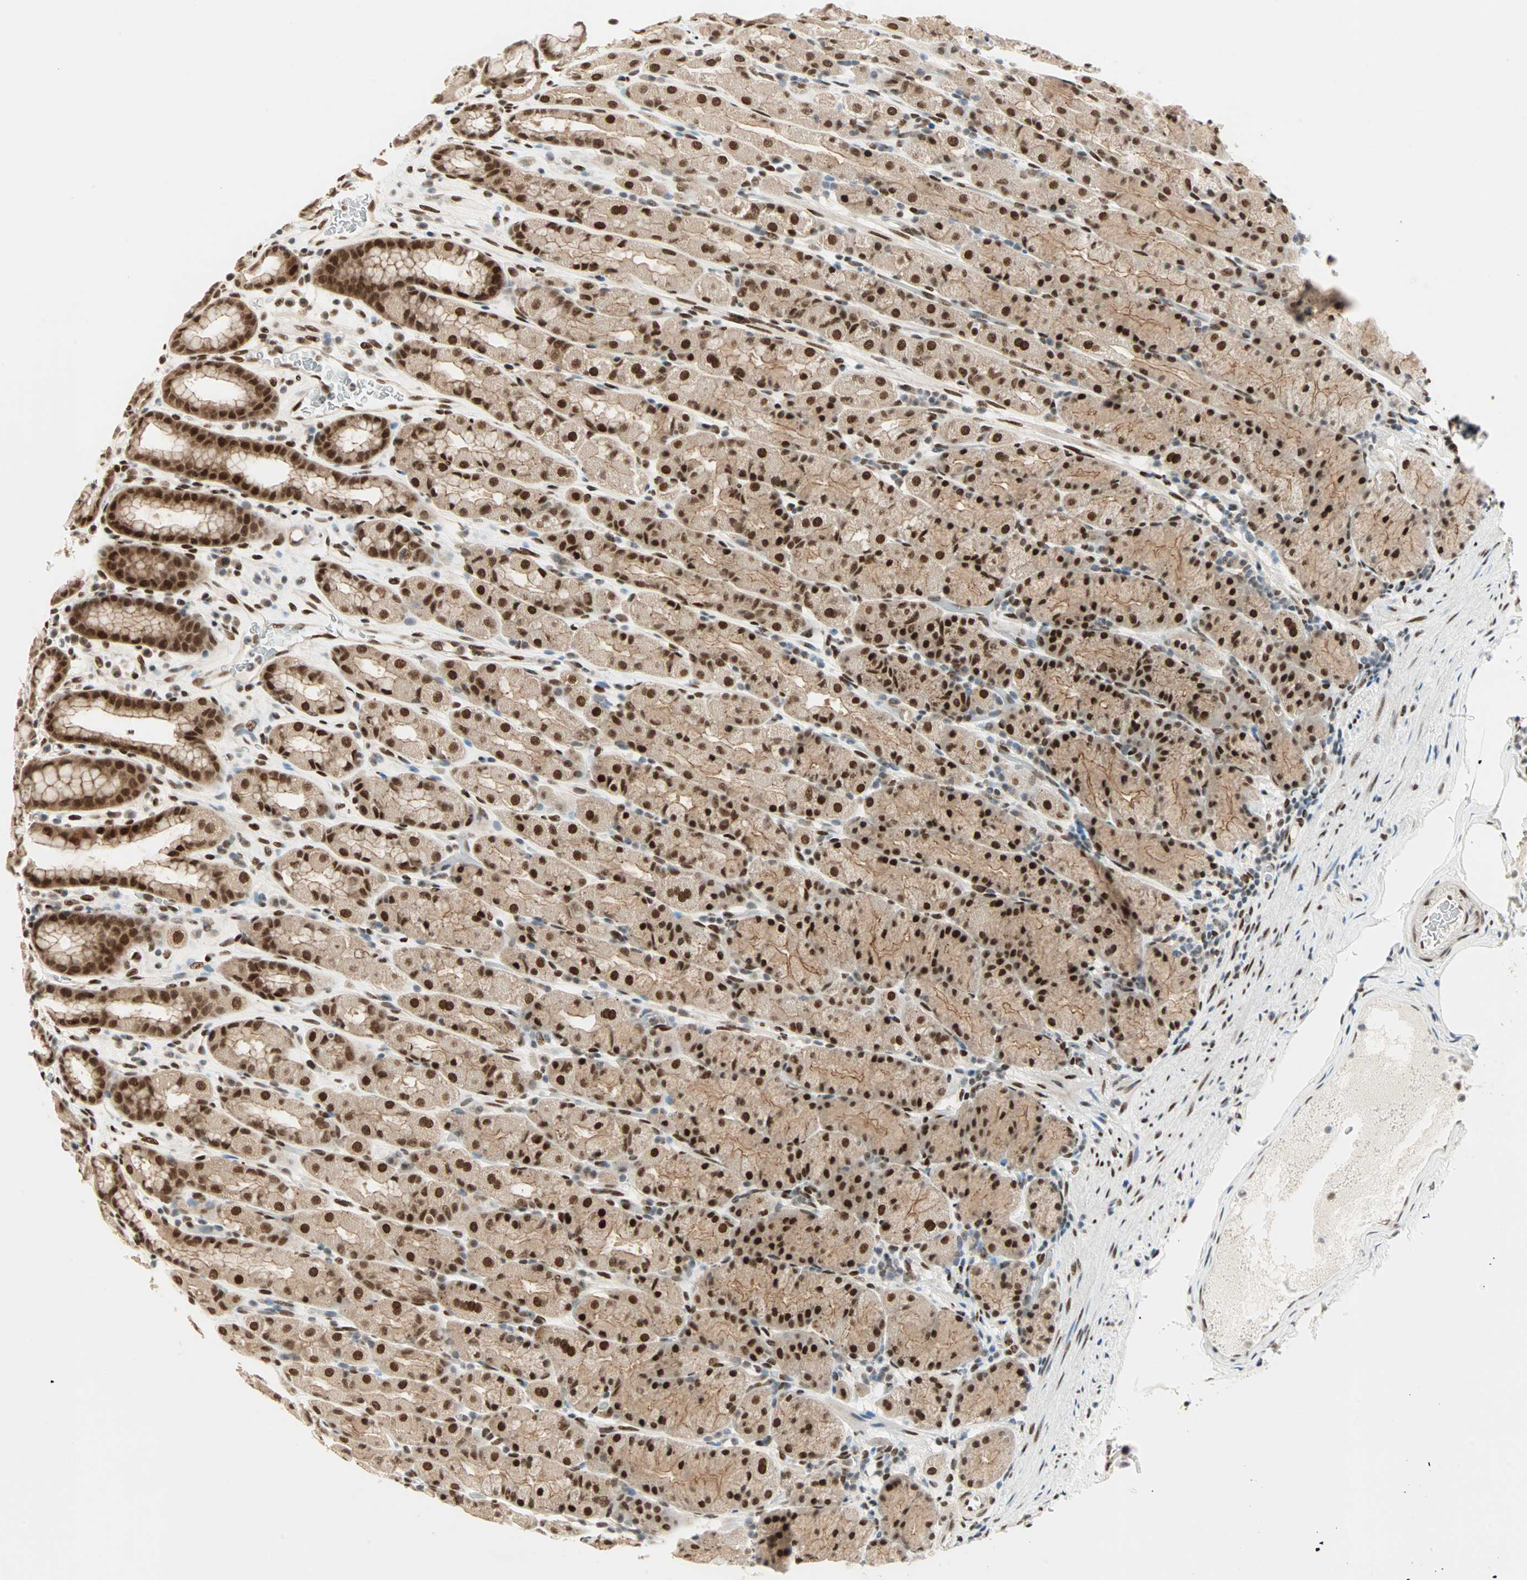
{"staining": {"intensity": "strong", "quantity": ">75%", "location": "cytoplasmic/membranous,nuclear"}, "tissue": "stomach", "cell_type": "Glandular cells", "image_type": "normal", "snomed": [{"axis": "morphology", "description": "Normal tissue, NOS"}, {"axis": "topography", "description": "Stomach, upper"}], "caption": "Protein positivity by immunohistochemistry (IHC) displays strong cytoplasmic/membranous,nuclear expression in about >75% of glandular cells in benign stomach. Immunohistochemistry stains the protein of interest in brown and the nuclei are stained blue.", "gene": "BLM", "patient": {"sex": "male", "age": 68}}